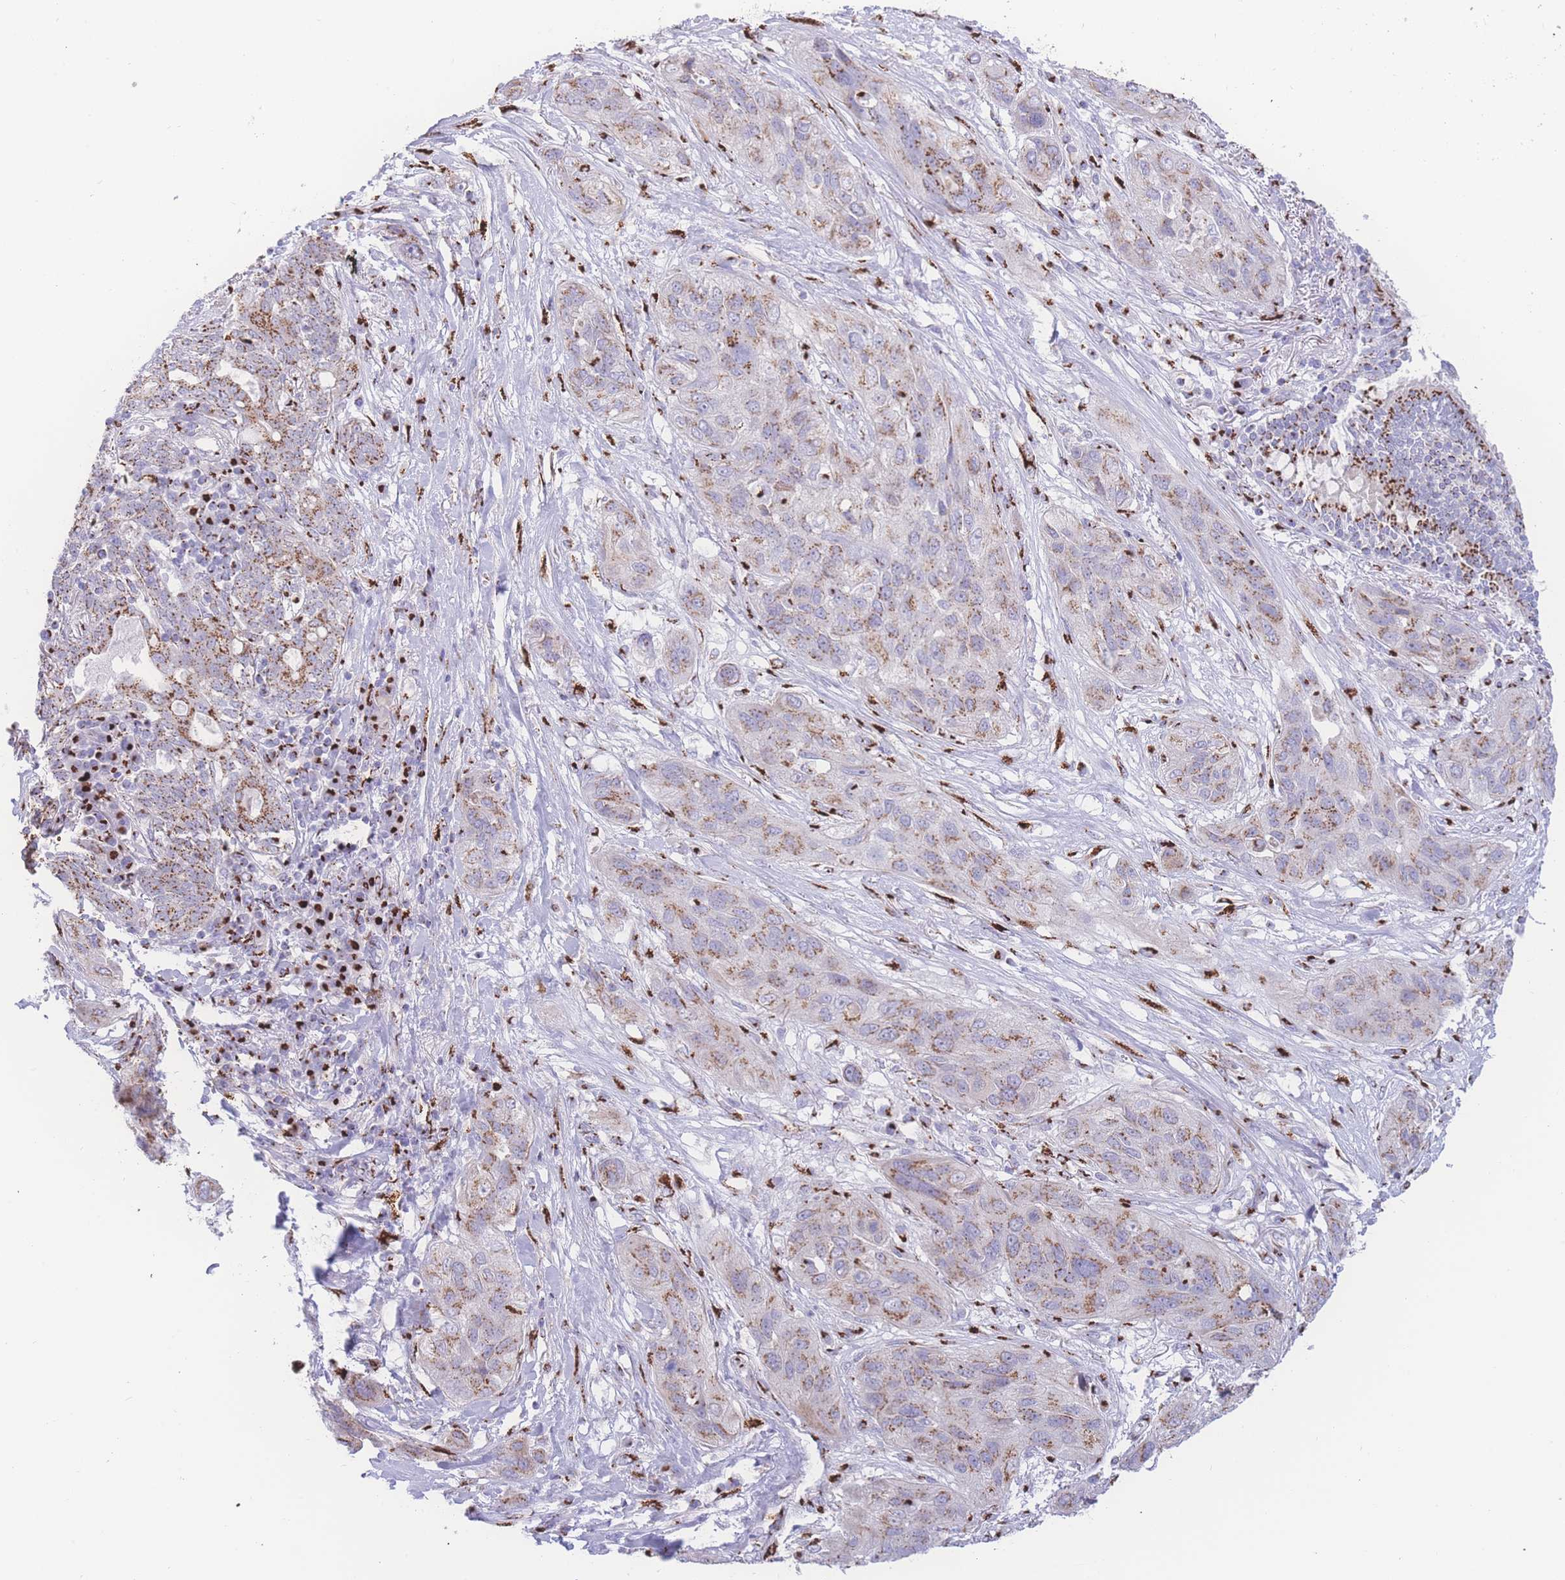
{"staining": {"intensity": "moderate", "quantity": ">75%", "location": "cytoplasmic/membranous"}, "tissue": "lung cancer", "cell_type": "Tumor cells", "image_type": "cancer", "snomed": [{"axis": "morphology", "description": "Squamous cell carcinoma, NOS"}, {"axis": "topography", "description": "Lung"}], "caption": "This is an image of immunohistochemistry (IHC) staining of lung cancer (squamous cell carcinoma), which shows moderate expression in the cytoplasmic/membranous of tumor cells.", "gene": "GOLM2", "patient": {"sex": "female", "age": 70}}